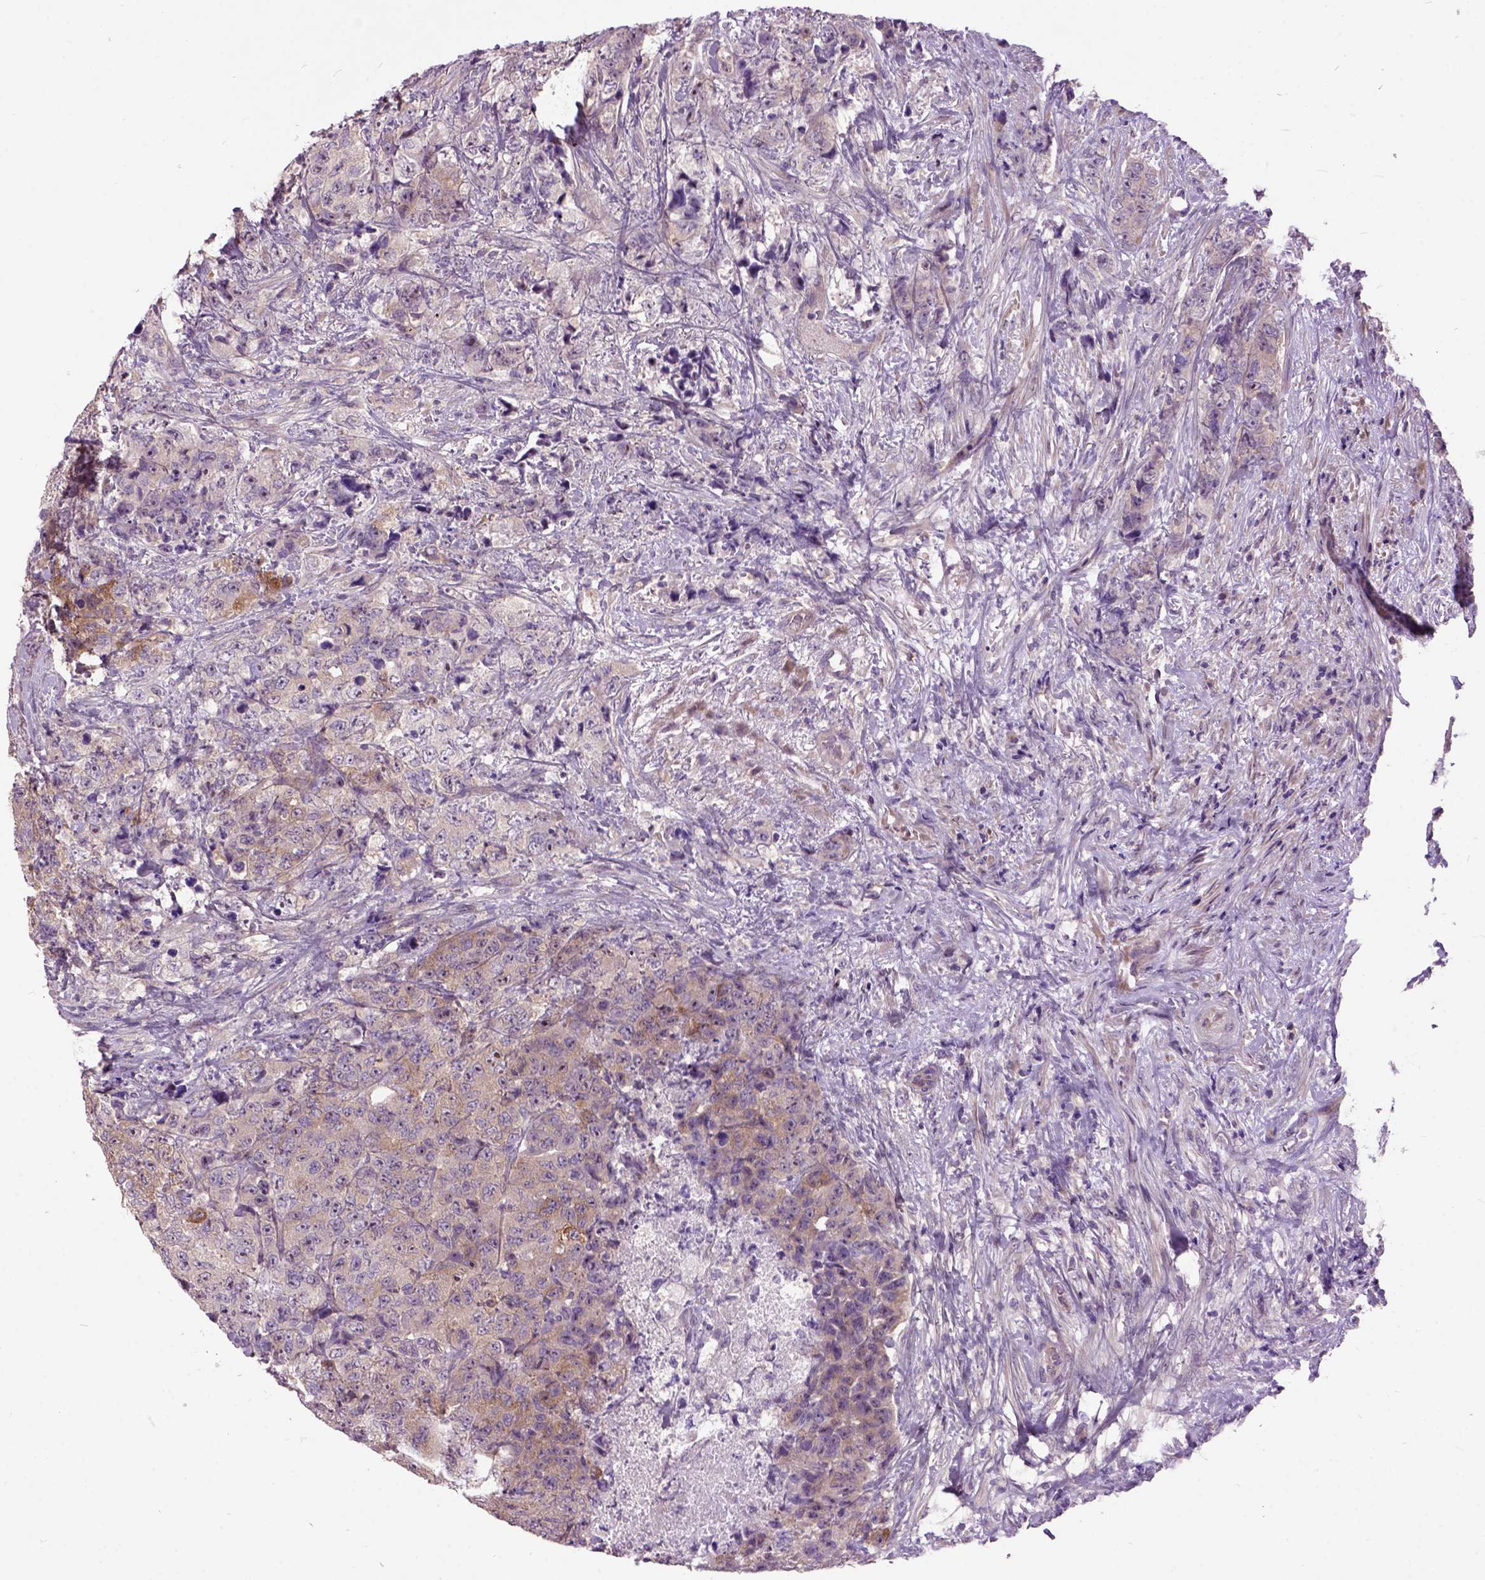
{"staining": {"intensity": "moderate", "quantity": "<25%", "location": "cytoplasmic/membranous"}, "tissue": "urothelial cancer", "cell_type": "Tumor cells", "image_type": "cancer", "snomed": [{"axis": "morphology", "description": "Urothelial carcinoma, High grade"}, {"axis": "topography", "description": "Urinary bladder"}], "caption": "A low amount of moderate cytoplasmic/membranous expression is appreciated in approximately <25% of tumor cells in high-grade urothelial carcinoma tissue.", "gene": "MAPT", "patient": {"sex": "female", "age": 78}}